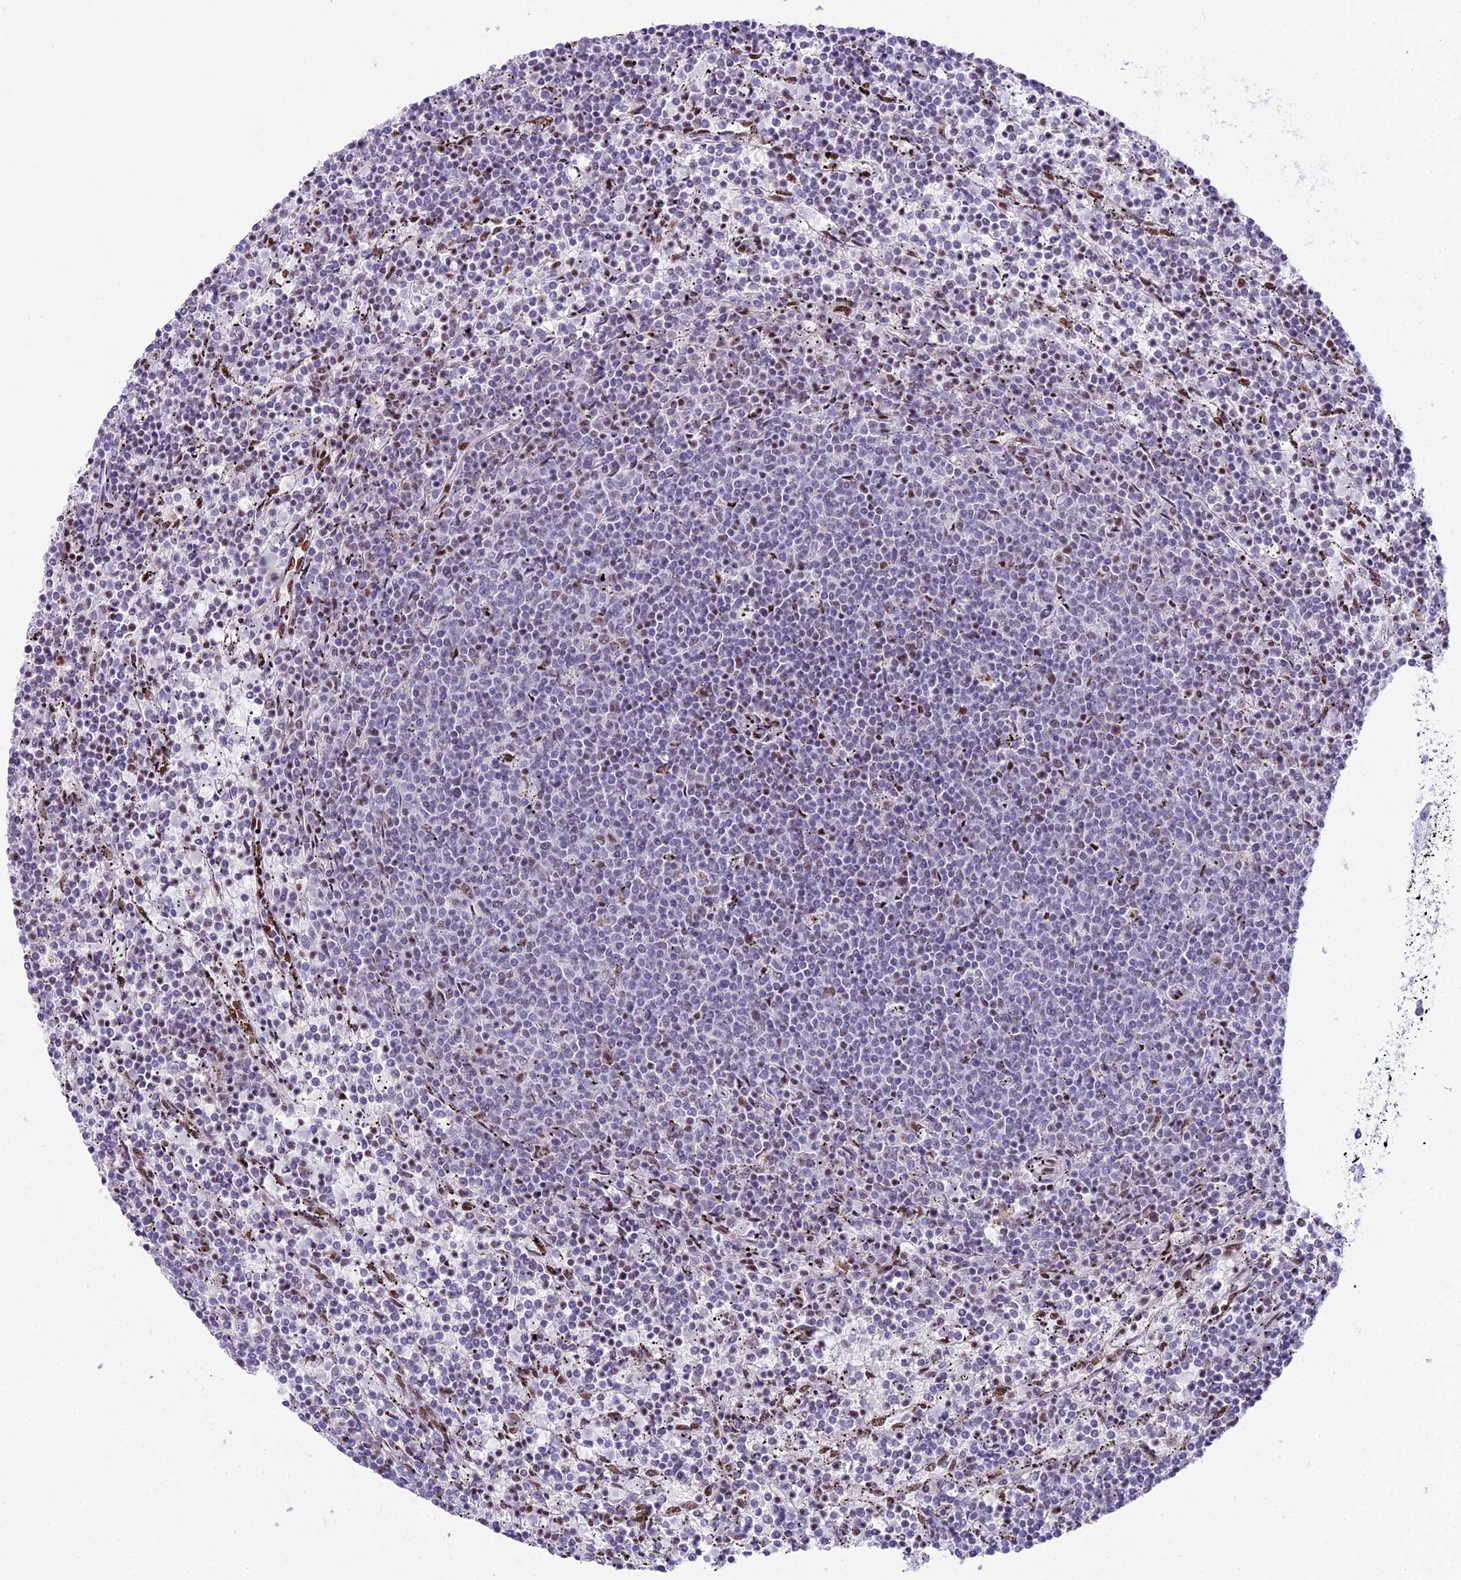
{"staining": {"intensity": "negative", "quantity": "none", "location": "none"}, "tissue": "lymphoma", "cell_type": "Tumor cells", "image_type": "cancer", "snomed": [{"axis": "morphology", "description": "Malignant lymphoma, non-Hodgkin's type, Low grade"}, {"axis": "topography", "description": "Spleen"}], "caption": "Histopathology image shows no significant protein staining in tumor cells of malignant lymphoma, non-Hodgkin's type (low-grade).", "gene": "RNPS1", "patient": {"sex": "female", "age": 50}}